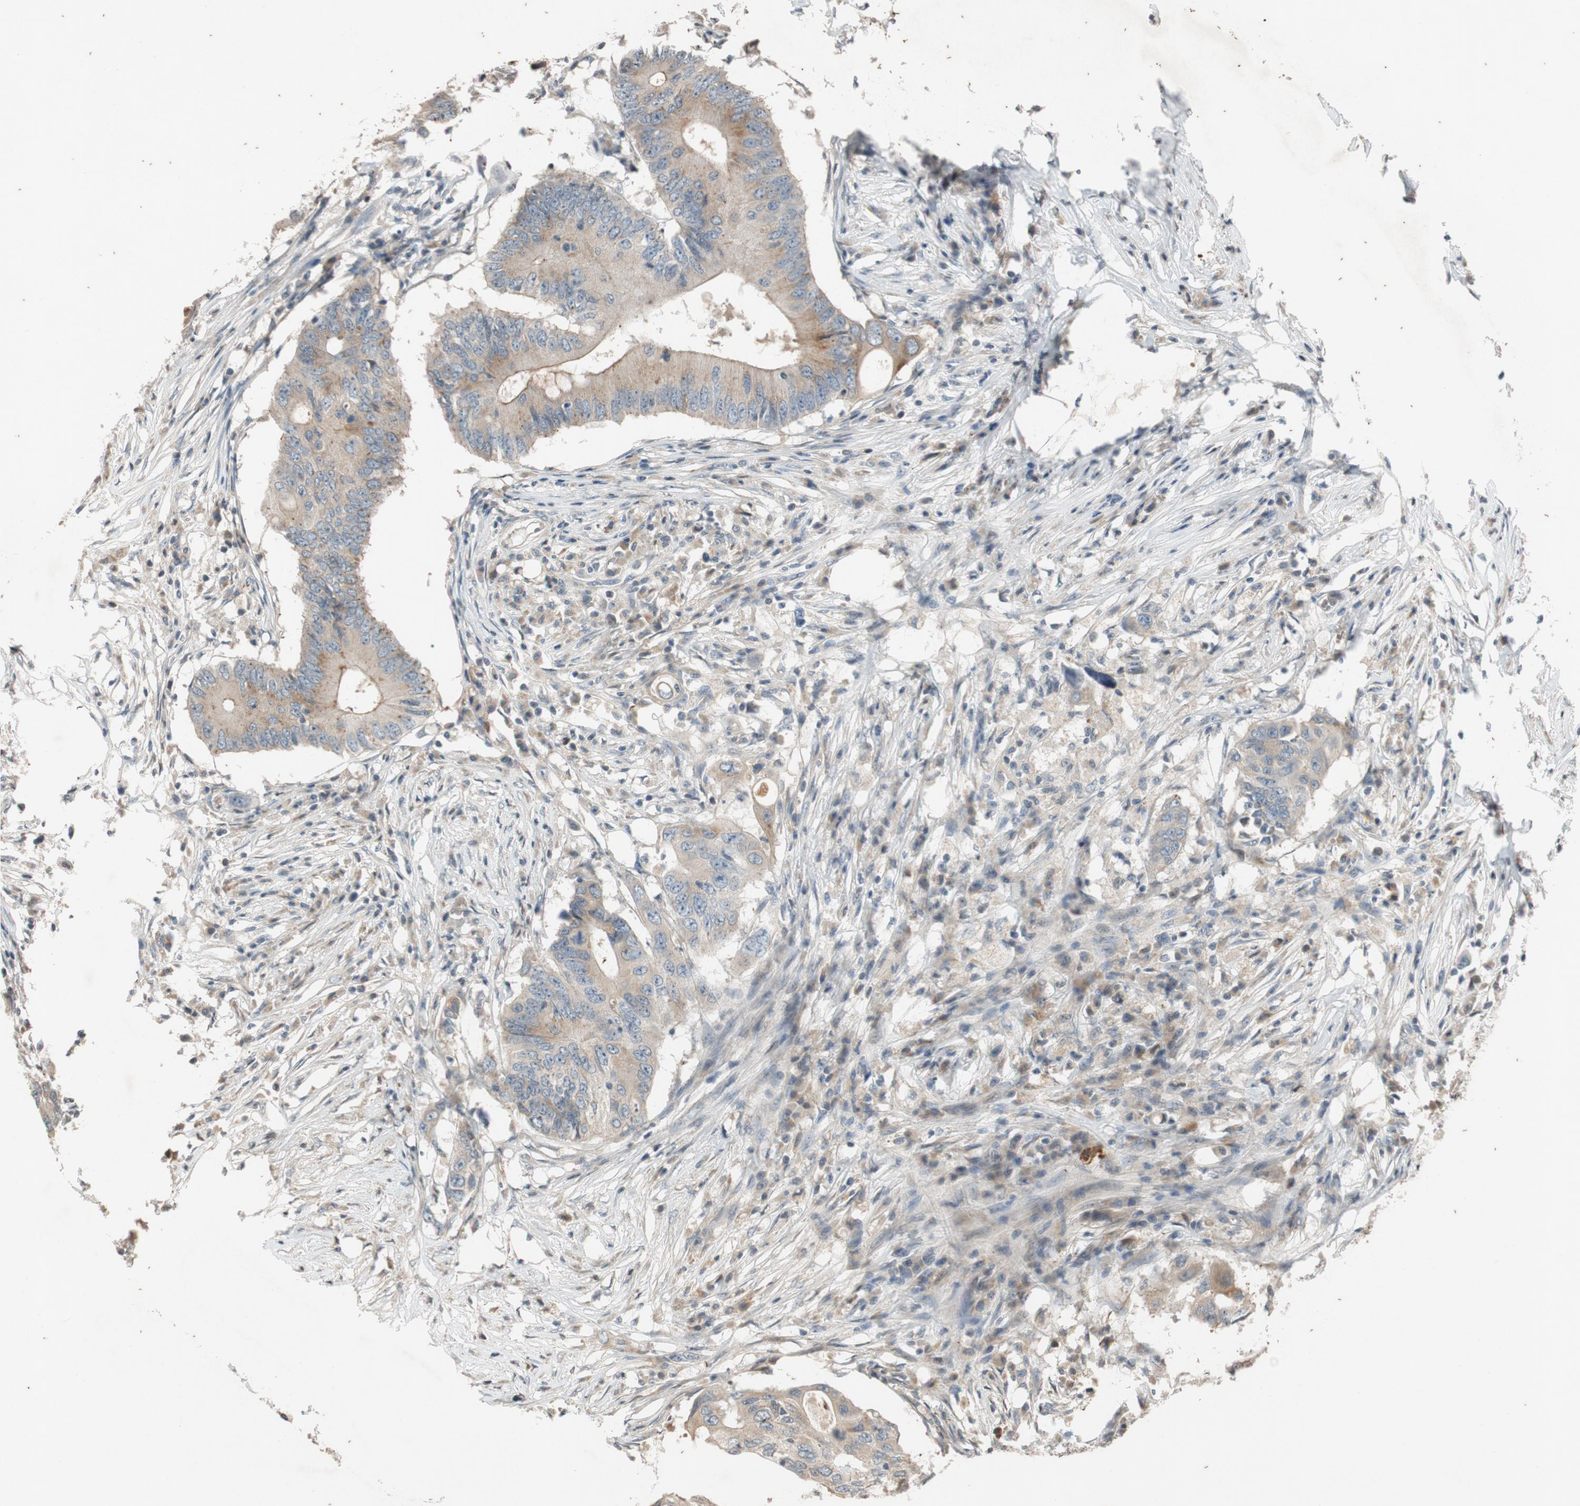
{"staining": {"intensity": "weak", "quantity": ">75%", "location": "cytoplasmic/membranous"}, "tissue": "colorectal cancer", "cell_type": "Tumor cells", "image_type": "cancer", "snomed": [{"axis": "morphology", "description": "Adenocarcinoma, NOS"}, {"axis": "topography", "description": "Colon"}], "caption": "About >75% of tumor cells in colorectal adenocarcinoma demonstrate weak cytoplasmic/membranous protein positivity as visualized by brown immunohistochemical staining.", "gene": "ATP2C1", "patient": {"sex": "male", "age": 71}}